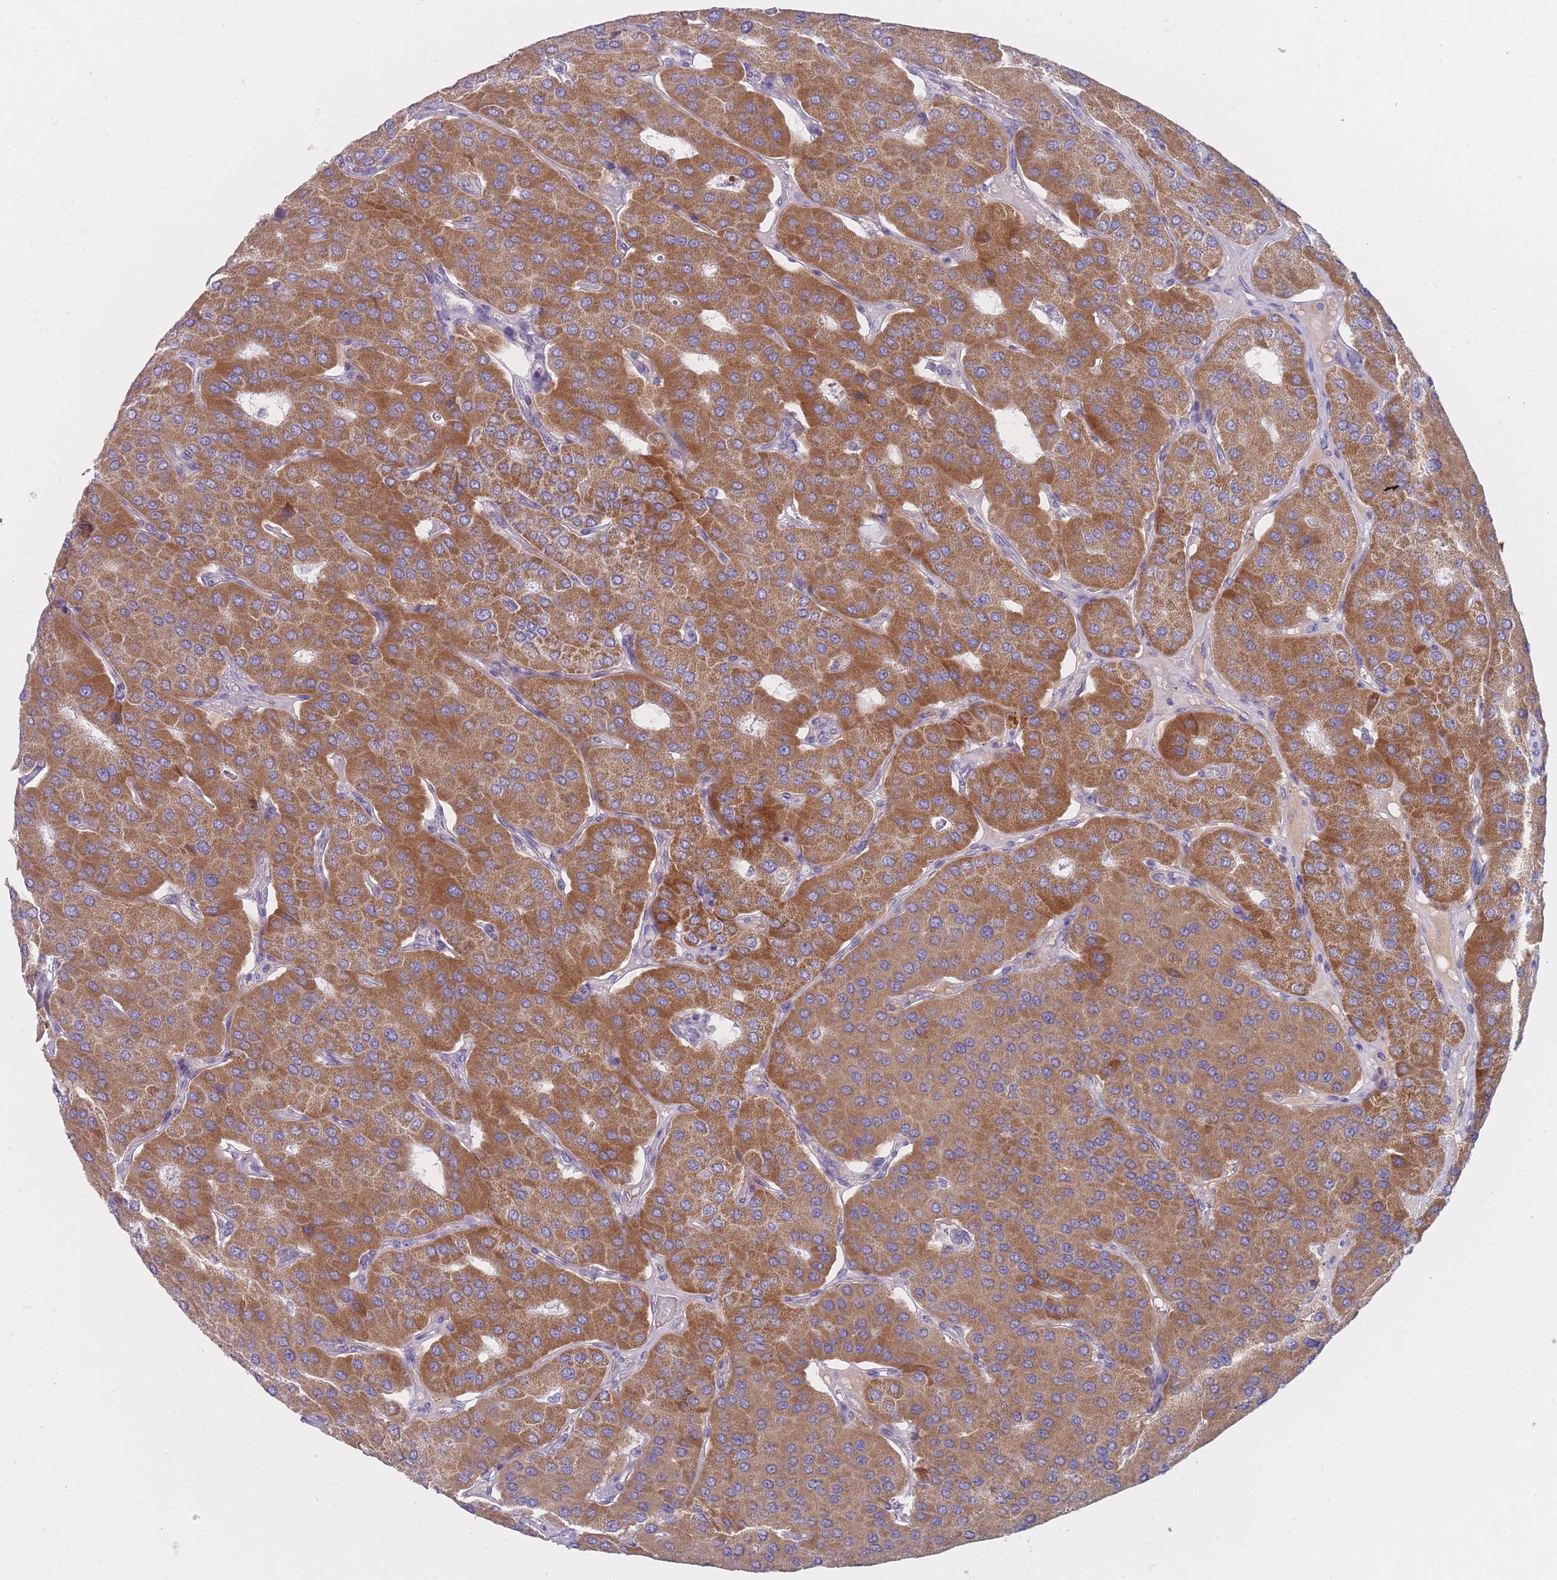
{"staining": {"intensity": "strong", "quantity": ">75%", "location": "cytoplasmic/membranous"}, "tissue": "parathyroid gland", "cell_type": "Glandular cells", "image_type": "normal", "snomed": [{"axis": "morphology", "description": "Normal tissue, NOS"}, {"axis": "morphology", "description": "Adenoma, NOS"}, {"axis": "topography", "description": "Parathyroid gland"}], "caption": "A micrograph showing strong cytoplasmic/membranous expression in about >75% of glandular cells in benign parathyroid gland, as visualized by brown immunohistochemical staining.", "gene": "MRPS14", "patient": {"sex": "female", "age": 86}}